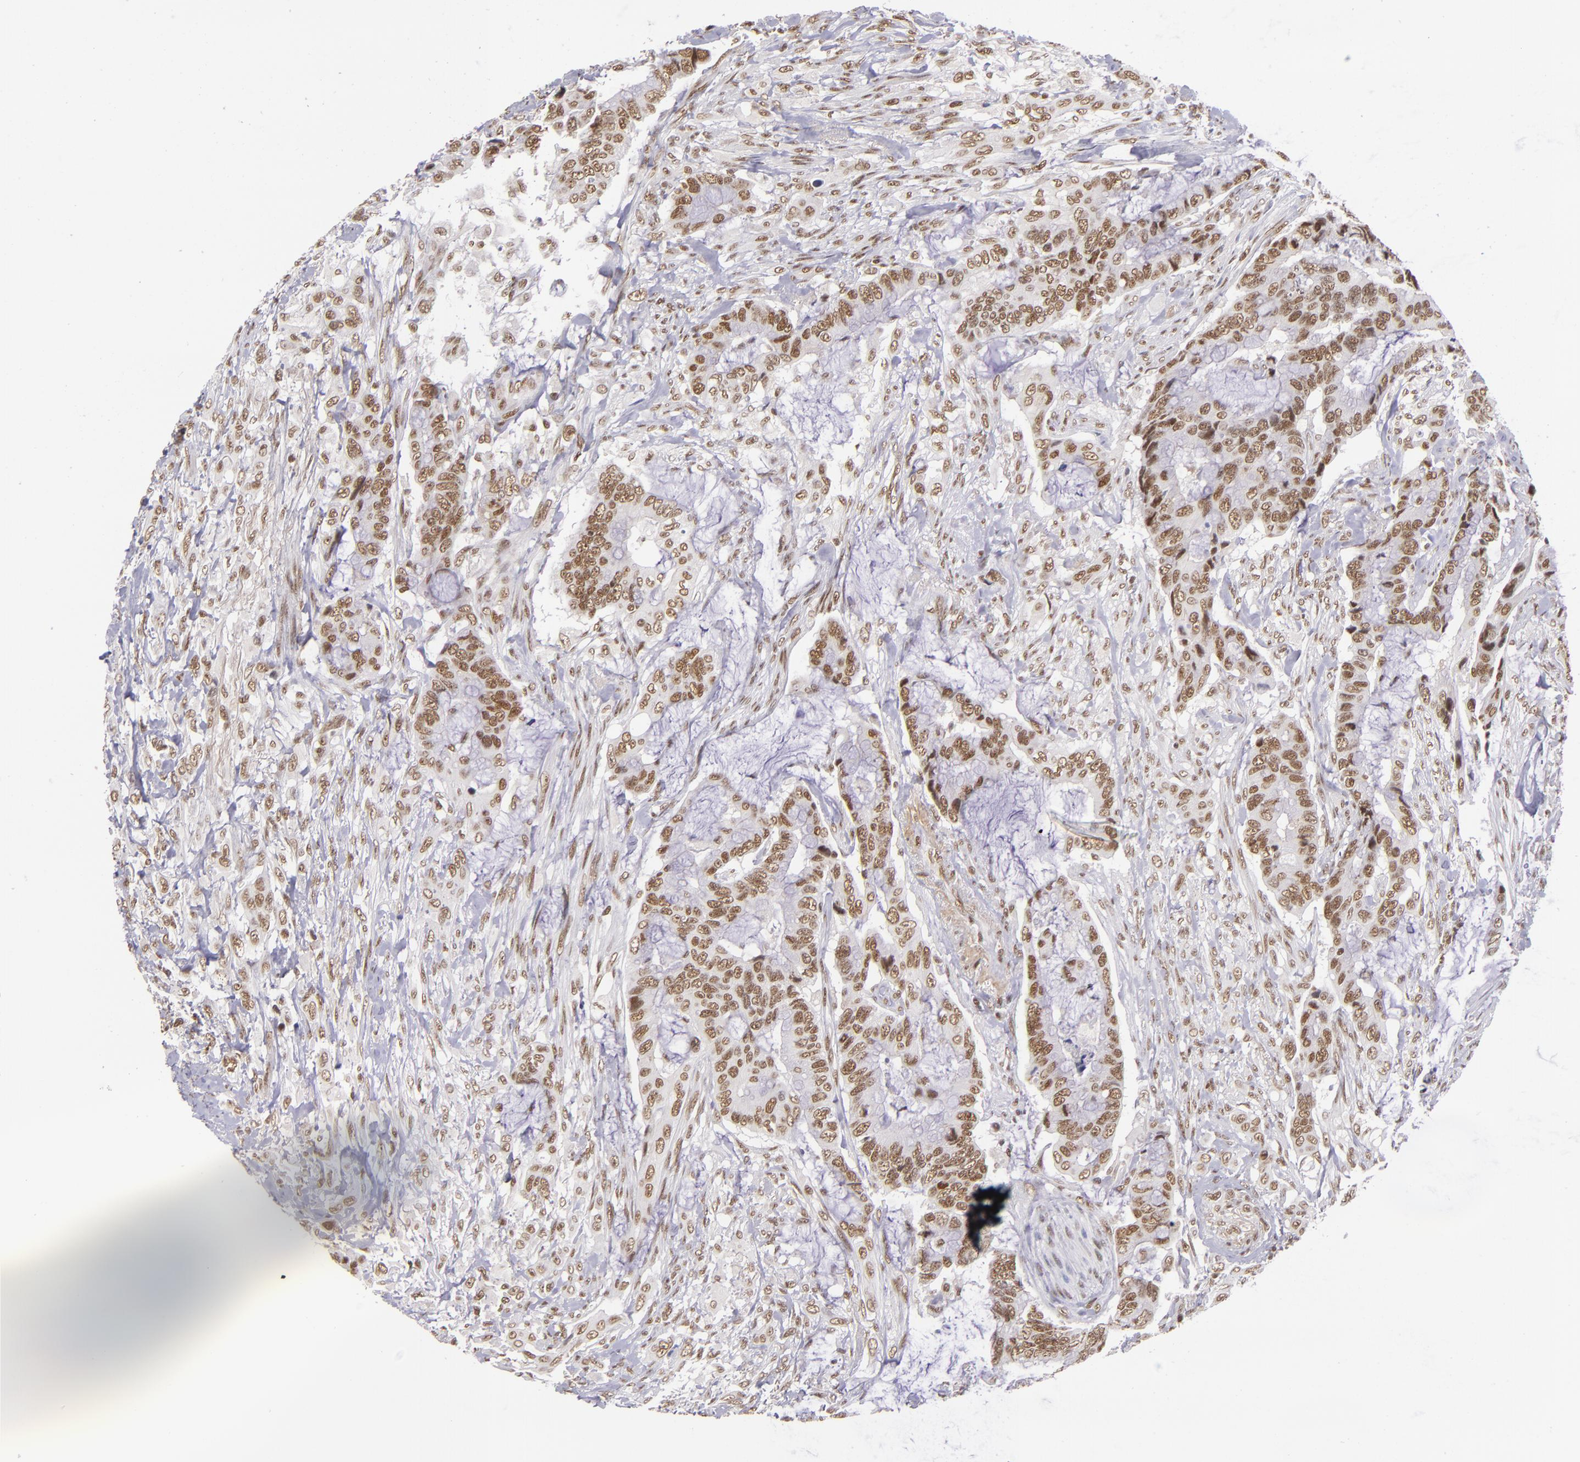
{"staining": {"intensity": "moderate", "quantity": ">75%", "location": "nuclear"}, "tissue": "colorectal cancer", "cell_type": "Tumor cells", "image_type": "cancer", "snomed": [{"axis": "morphology", "description": "Adenocarcinoma, NOS"}, {"axis": "topography", "description": "Rectum"}], "caption": "DAB (3,3'-diaminobenzidine) immunohistochemical staining of human adenocarcinoma (colorectal) shows moderate nuclear protein positivity in about >75% of tumor cells. The staining was performed using DAB (3,3'-diaminobenzidine), with brown indicating positive protein expression. Nuclei are stained blue with hematoxylin.", "gene": "ZNF148", "patient": {"sex": "female", "age": 59}}